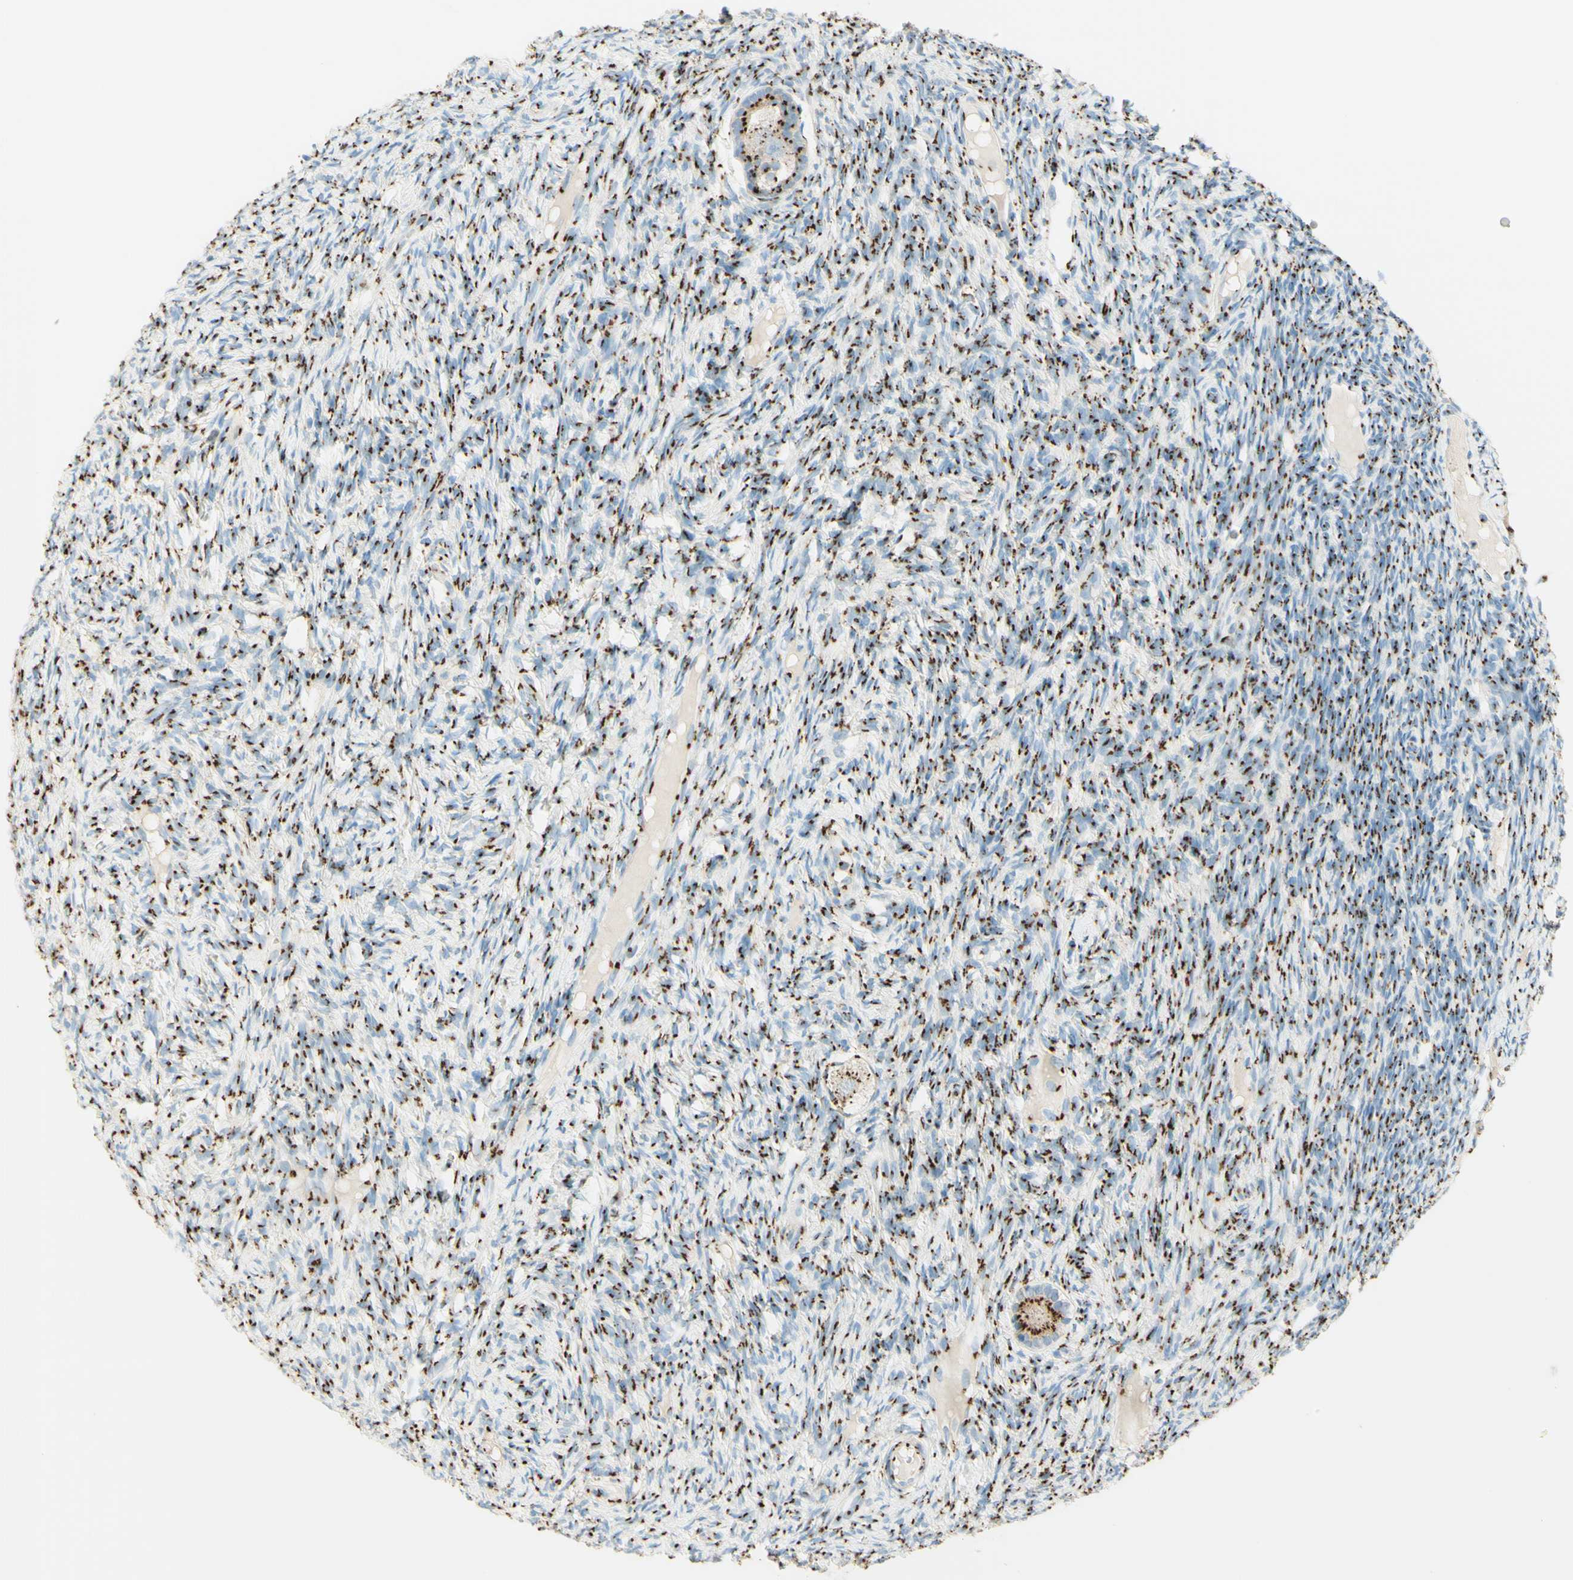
{"staining": {"intensity": "strong", "quantity": ">75%", "location": "cytoplasmic/membranous"}, "tissue": "ovary", "cell_type": "Ovarian stroma cells", "image_type": "normal", "snomed": [{"axis": "morphology", "description": "Normal tissue, NOS"}, {"axis": "topography", "description": "Ovary"}], "caption": "The immunohistochemical stain shows strong cytoplasmic/membranous positivity in ovarian stroma cells of normal ovary. The staining was performed using DAB (3,3'-diaminobenzidine), with brown indicating positive protein expression. Nuclei are stained blue with hematoxylin.", "gene": "GOLGB1", "patient": {"sex": "female", "age": 33}}